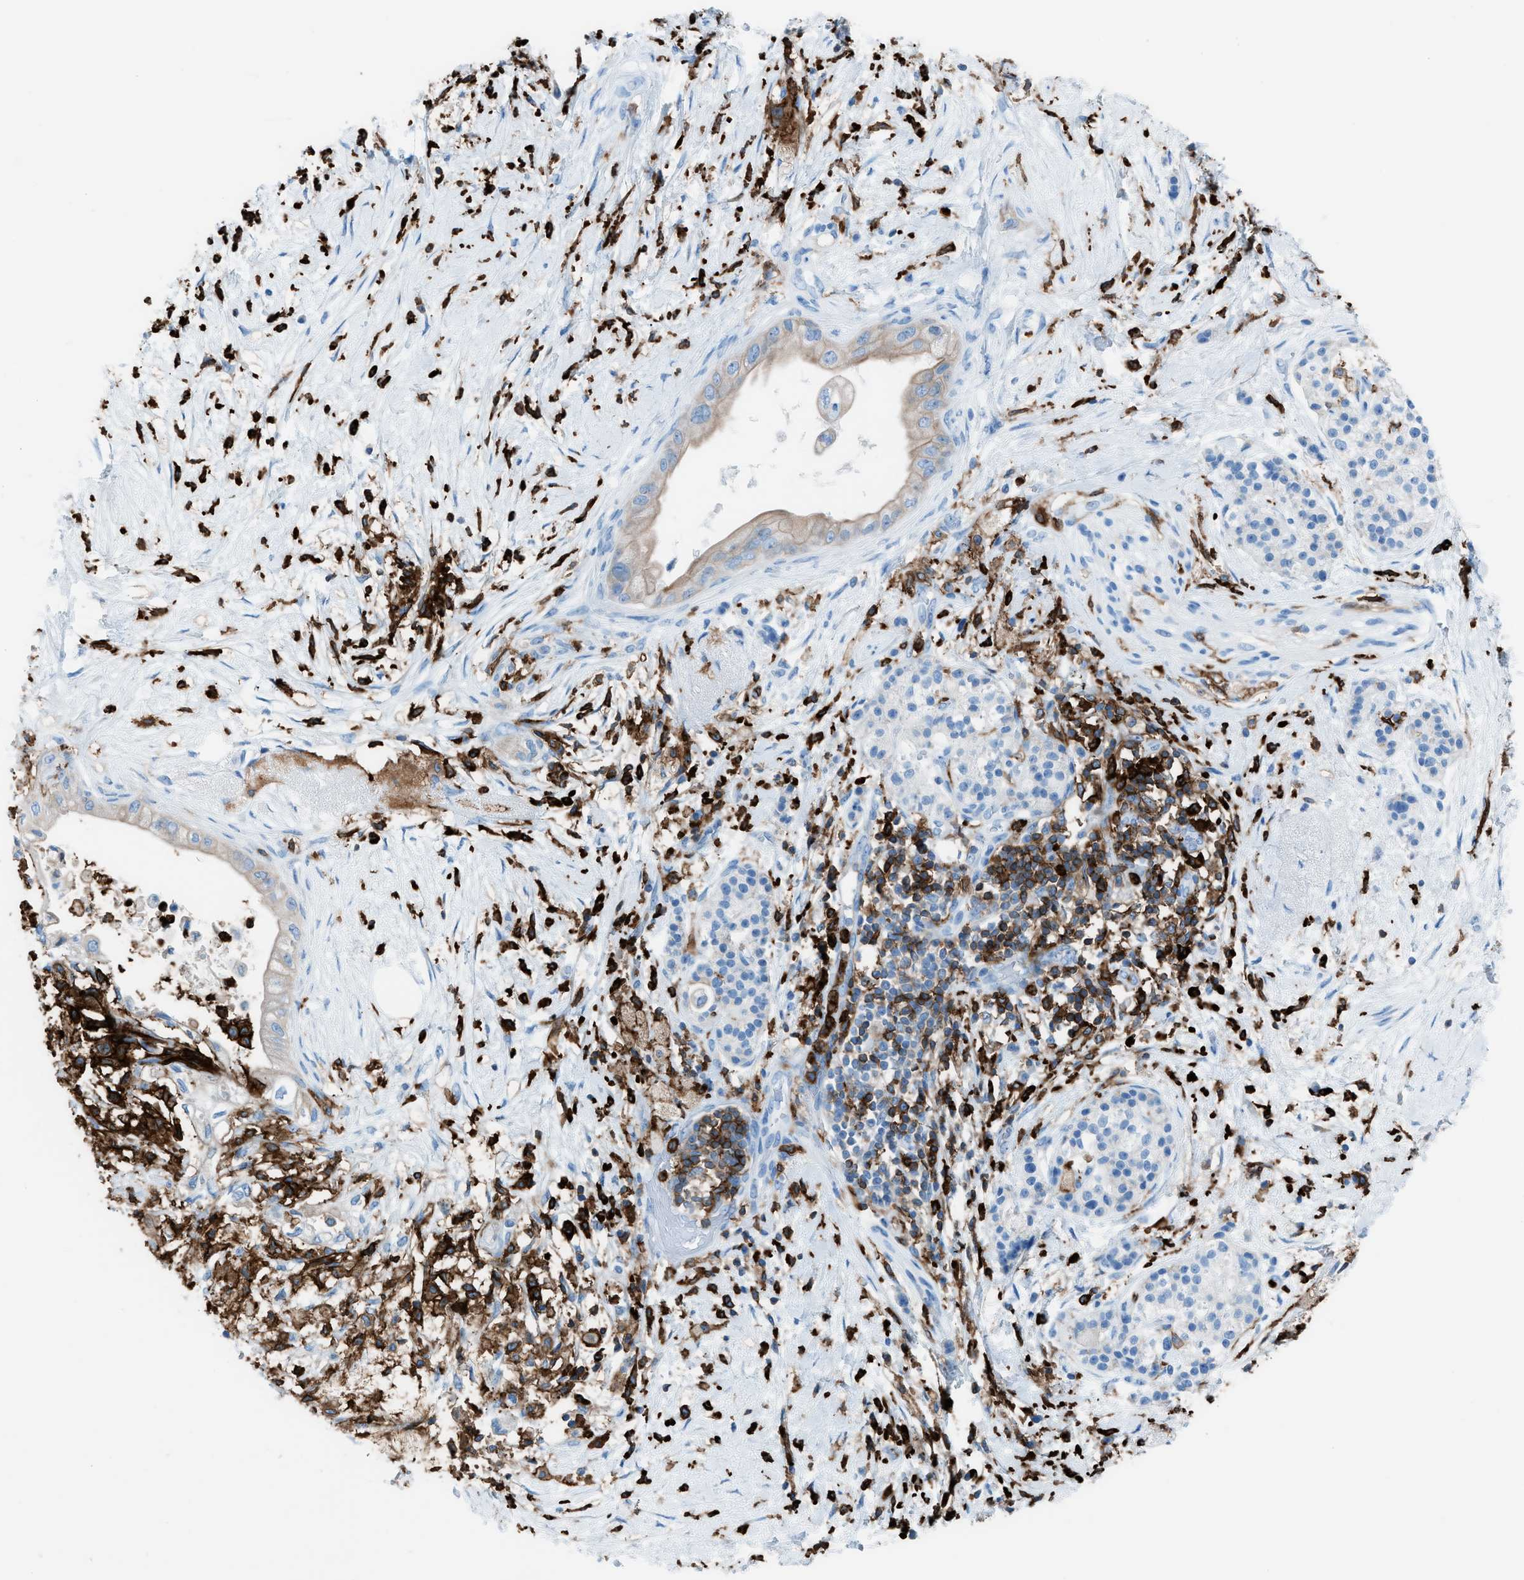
{"staining": {"intensity": "weak", "quantity": "25%-75%", "location": "cytoplasmic/membranous"}, "tissue": "pancreatic cancer", "cell_type": "Tumor cells", "image_type": "cancer", "snomed": [{"axis": "morphology", "description": "Normal tissue, NOS"}, {"axis": "morphology", "description": "Adenocarcinoma, NOS"}, {"axis": "topography", "description": "Pancreas"}, {"axis": "topography", "description": "Duodenum"}], "caption": "Weak cytoplasmic/membranous expression for a protein is appreciated in about 25%-75% of tumor cells of adenocarcinoma (pancreatic) using IHC.", "gene": "ITGB2", "patient": {"sex": "female", "age": 60}}